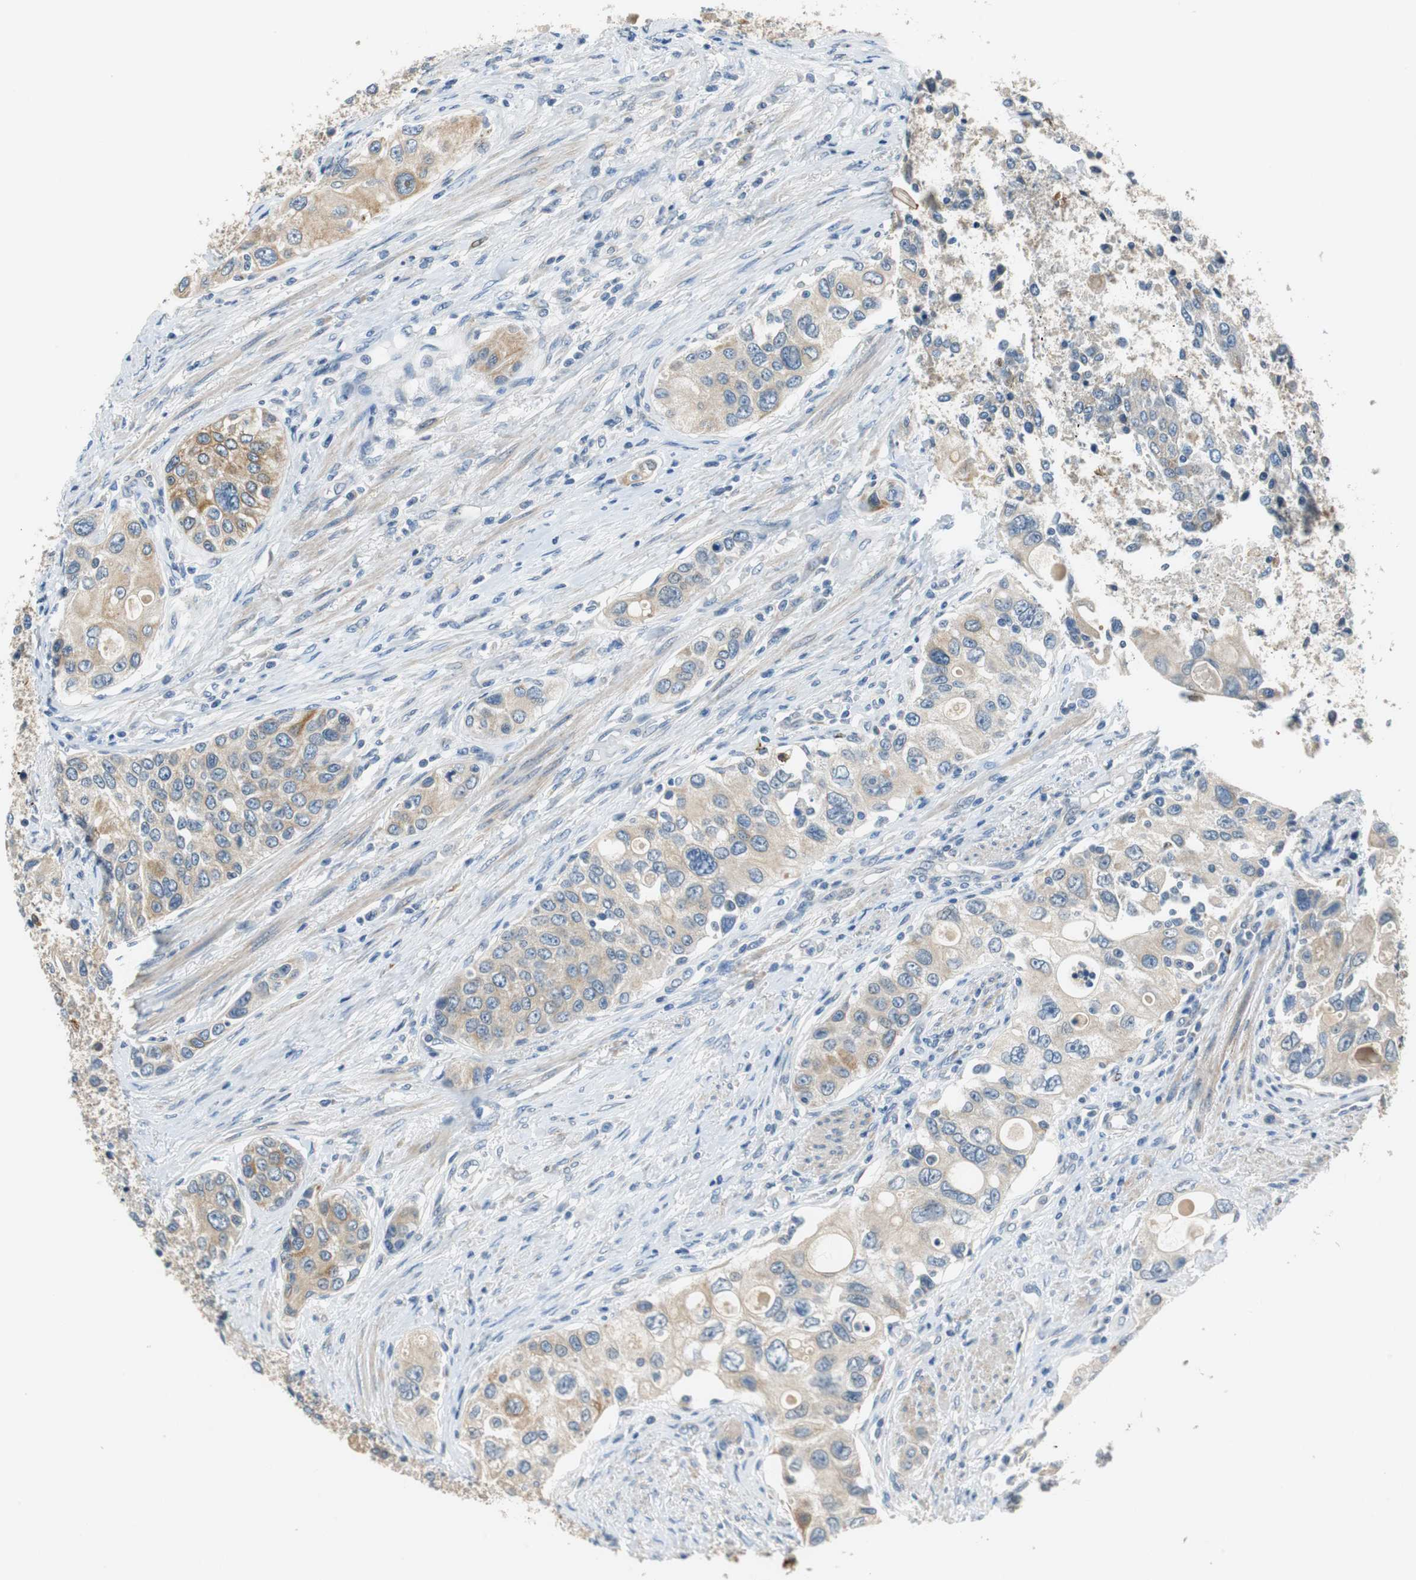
{"staining": {"intensity": "weak", "quantity": ">75%", "location": "cytoplasmic/membranous"}, "tissue": "urothelial cancer", "cell_type": "Tumor cells", "image_type": "cancer", "snomed": [{"axis": "morphology", "description": "Urothelial carcinoma, High grade"}, {"axis": "topography", "description": "Urinary bladder"}], "caption": "This histopathology image reveals high-grade urothelial carcinoma stained with immunohistochemistry to label a protein in brown. The cytoplasmic/membranous of tumor cells show weak positivity for the protein. Nuclei are counter-stained blue.", "gene": "FADS2", "patient": {"sex": "female", "age": 56}}